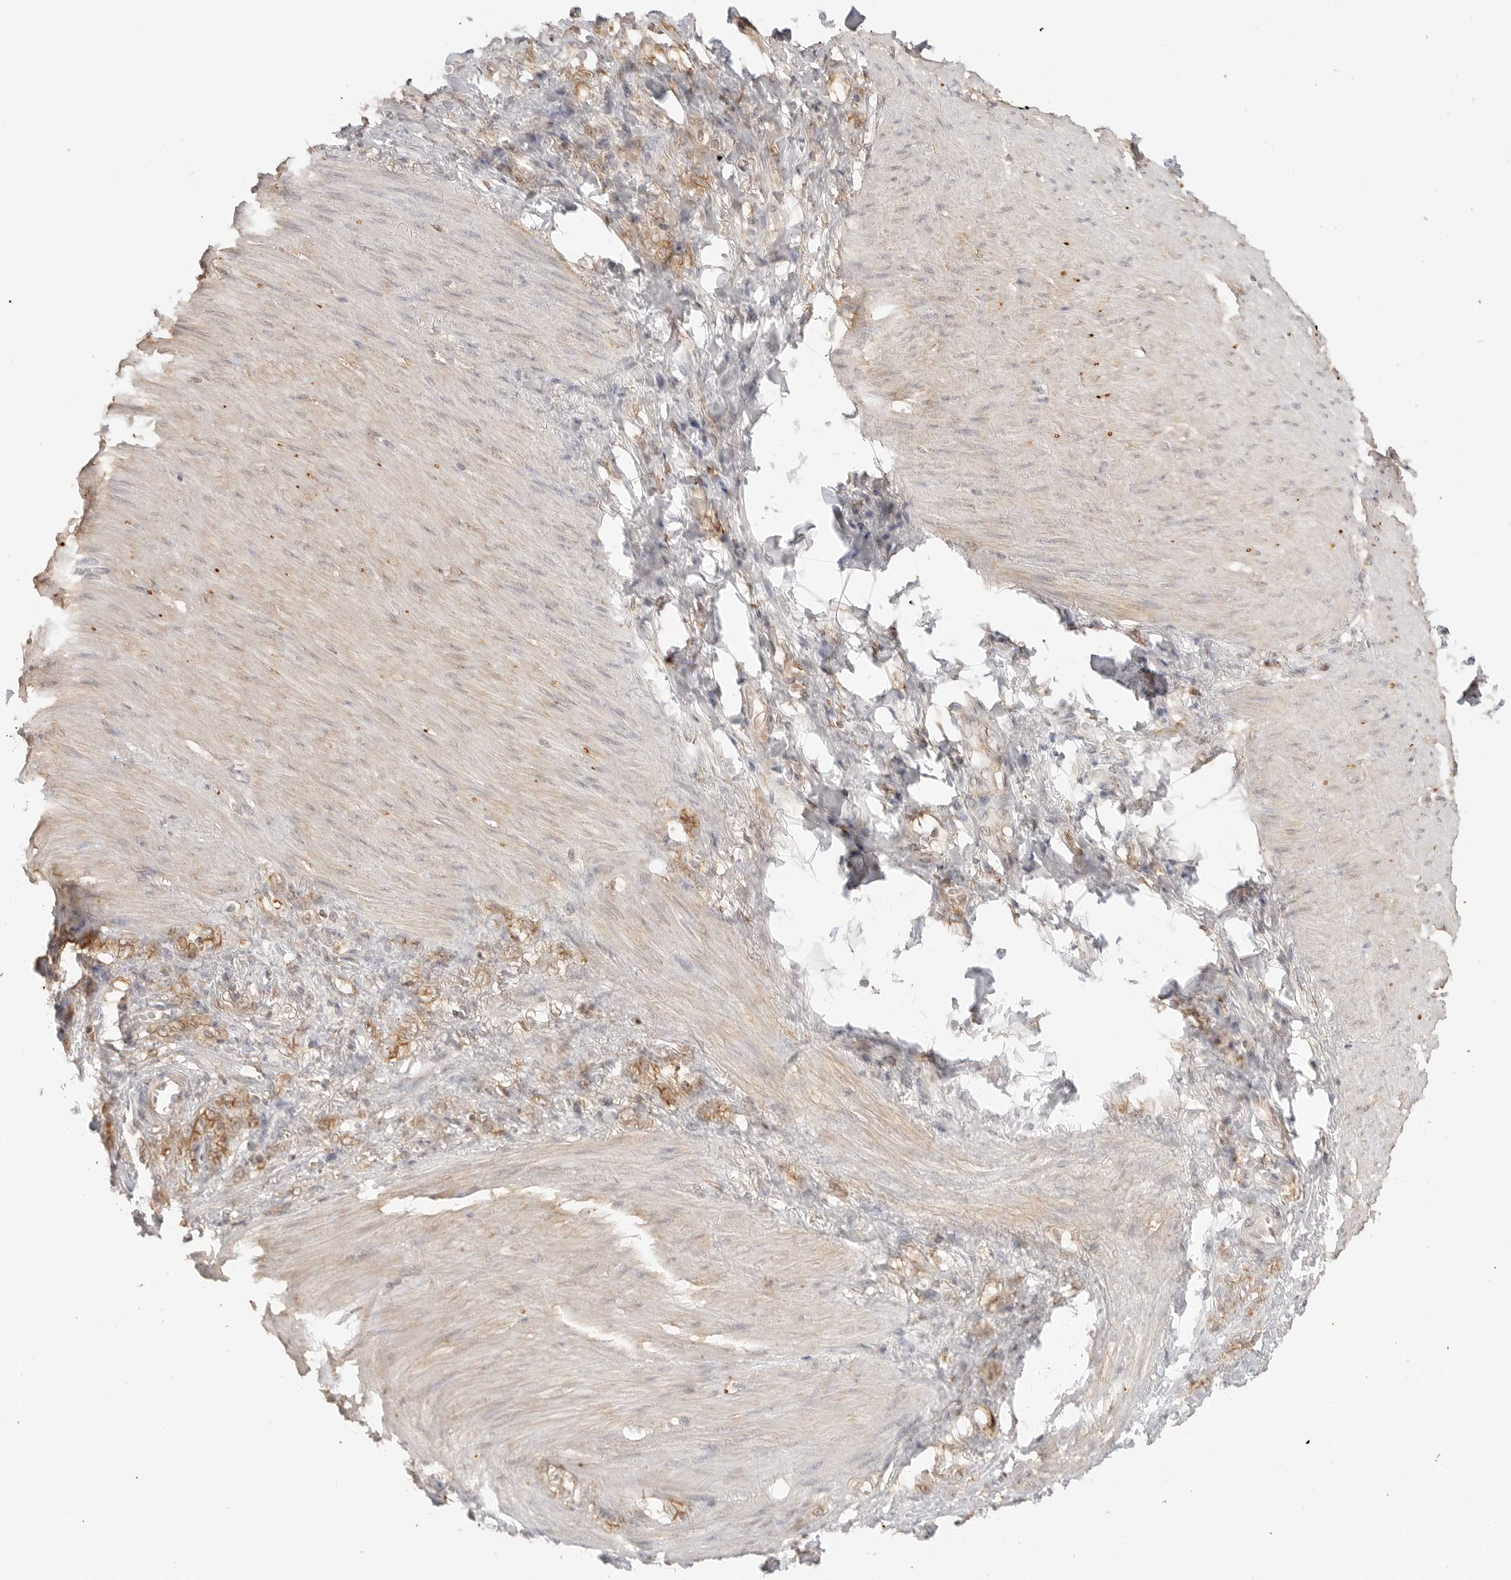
{"staining": {"intensity": "moderate", "quantity": ">75%", "location": "cytoplasmic/membranous"}, "tissue": "stomach cancer", "cell_type": "Tumor cells", "image_type": "cancer", "snomed": [{"axis": "morphology", "description": "Normal tissue, NOS"}, {"axis": "morphology", "description": "Adenocarcinoma, NOS"}, {"axis": "topography", "description": "Stomach"}], "caption": "Tumor cells exhibit medium levels of moderate cytoplasmic/membranous positivity in approximately >75% of cells in human stomach adenocarcinoma.", "gene": "EPHA1", "patient": {"sex": "male", "age": 82}}